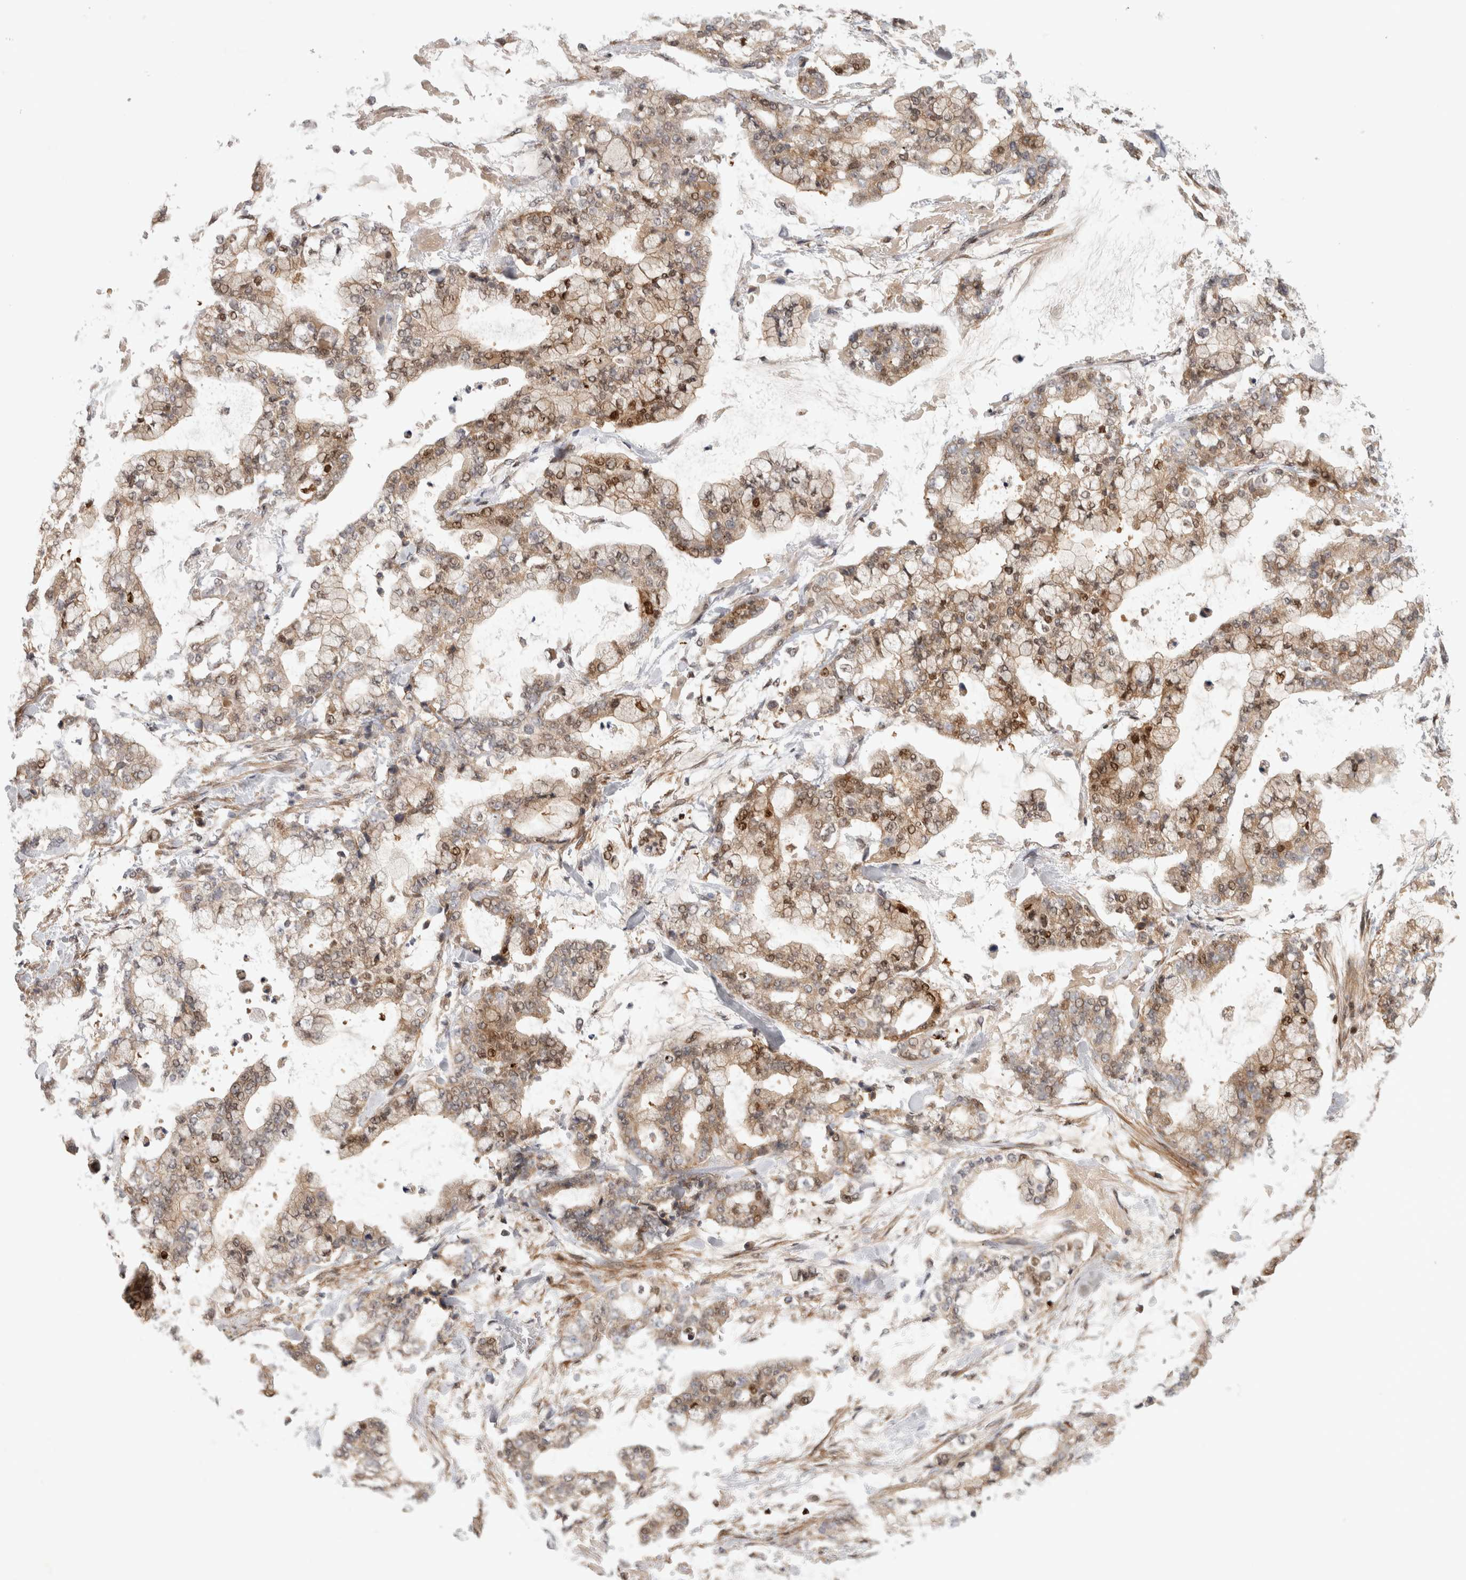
{"staining": {"intensity": "moderate", "quantity": ">75%", "location": "cytoplasmic/membranous,nuclear"}, "tissue": "stomach cancer", "cell_type": "Tumor cells", "image_type": "cancer", "snomed": [{"axis": "morphology", "description": "Normal tissue, NOS"}, {"axis": "morphology", "description": "Adenocarcinoma, NOS"}, {"axis": "topography", "description": "Stomach, upper"}, {"axis": "topography", "description": "Stomach"}], "caption": "The image displays immunohistochemical staining of stomach cancer (adenocarcinoma). There is moderate cytoplasmic/membranous and nuclear expression is identified in about >75% of tumor cells. Immunohistochemistry stains the protein of interest in brown and the nuclei are stained blue.", "gene": "KDM8", "patient": {"sex": "male", "age": 76}}